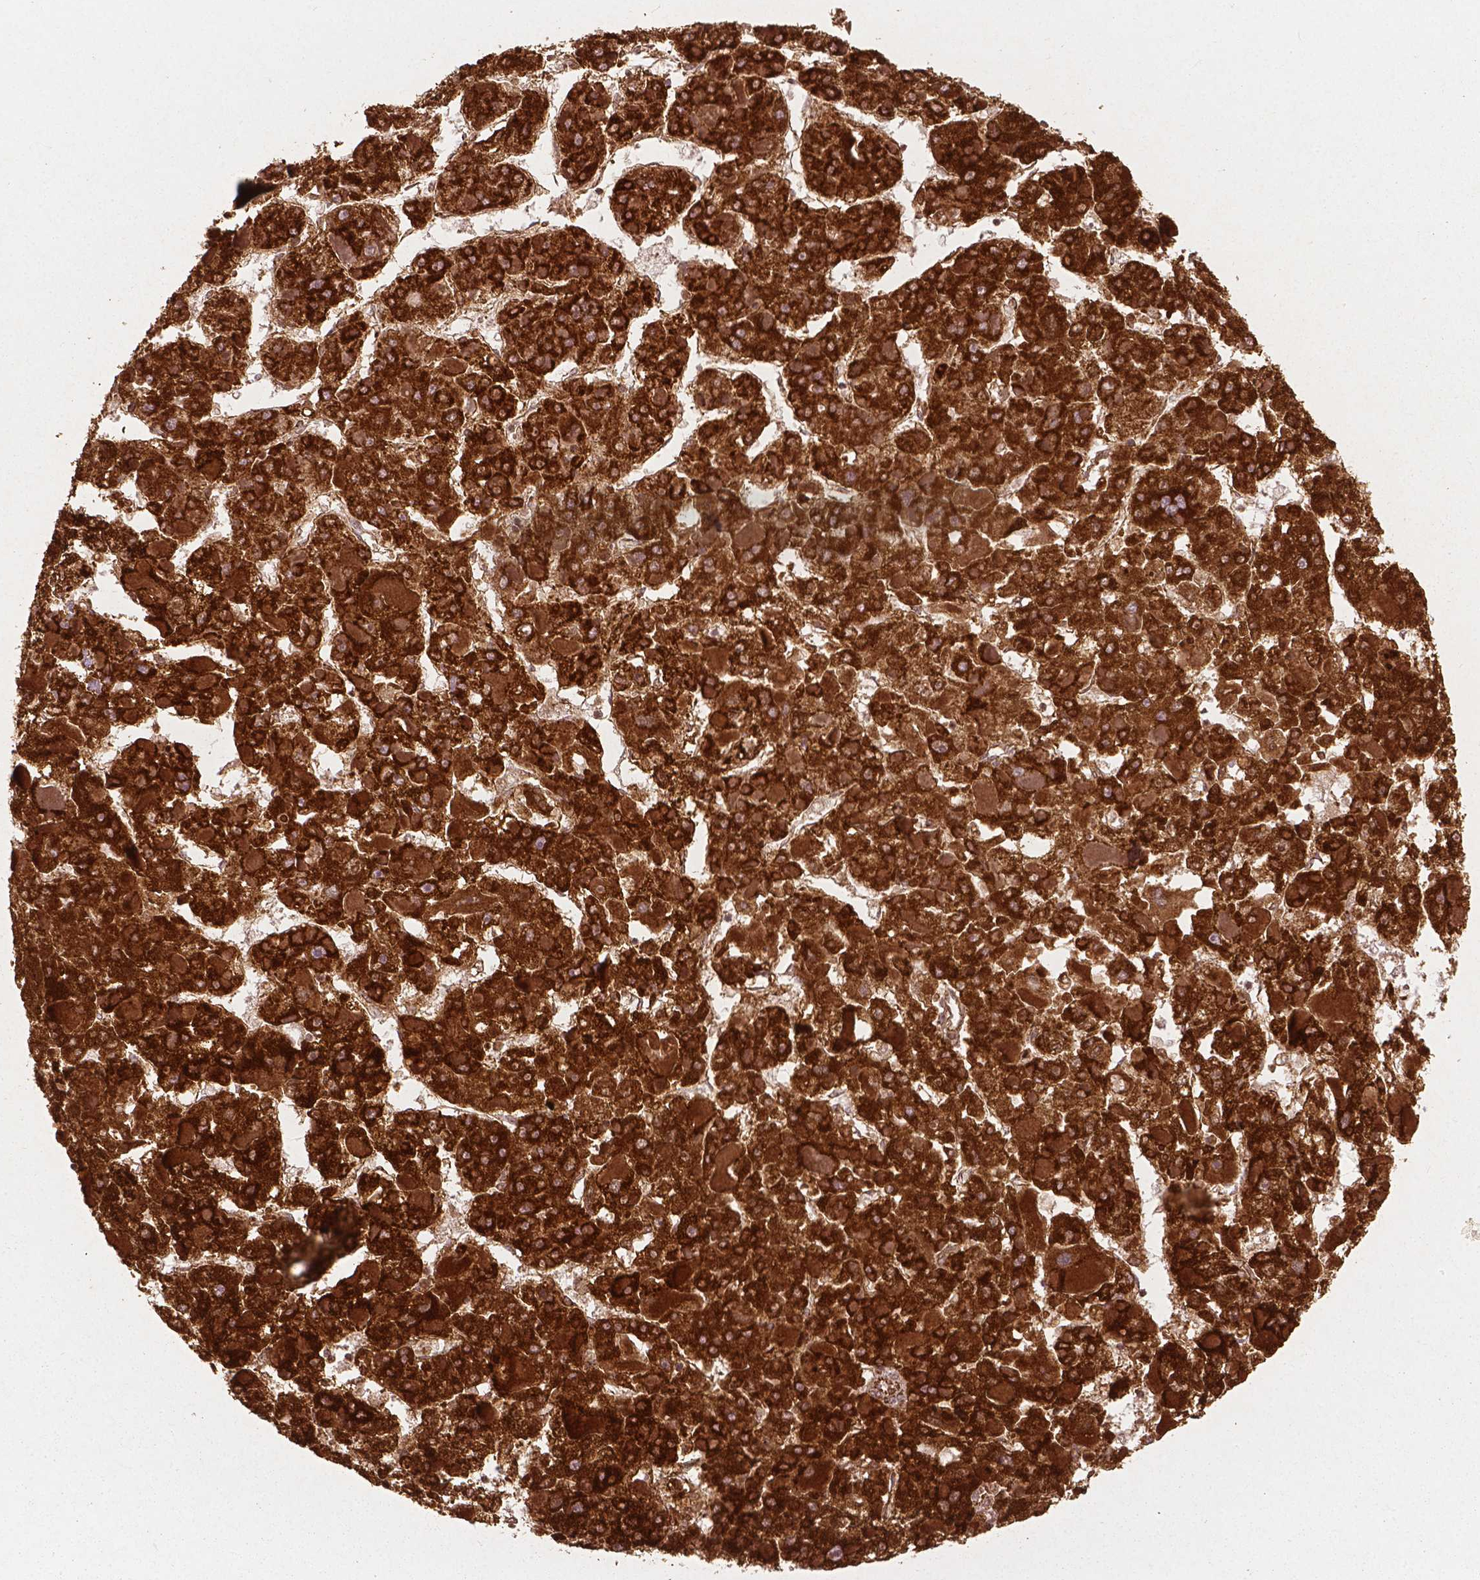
{"staining": {"intensity": "strong", "quantity": ">75%", "location": "cytoplasmic/membranous"}, "tissue": "liver cancer", "cell_type": "Tumor cells", "image_type": "cancer", "snomed": [{"axis": "morphology", "description": "Carcinoma, Hepatocellular, NOS"}, {"axis": "topography", "description": "Liver"}], "caption": "Tumor cells show high levels of strong cytoplasmic/membranous staining in about >75% of cells in human liver cancer. The staining was performed using DAB (3,3'-diaminobenzidine), with brown indicating positive protein expression. Nuclei are stained blue with hematoxylin.", "gene": "PGAM5", "patient": {"sex": "female", "age": 73}}